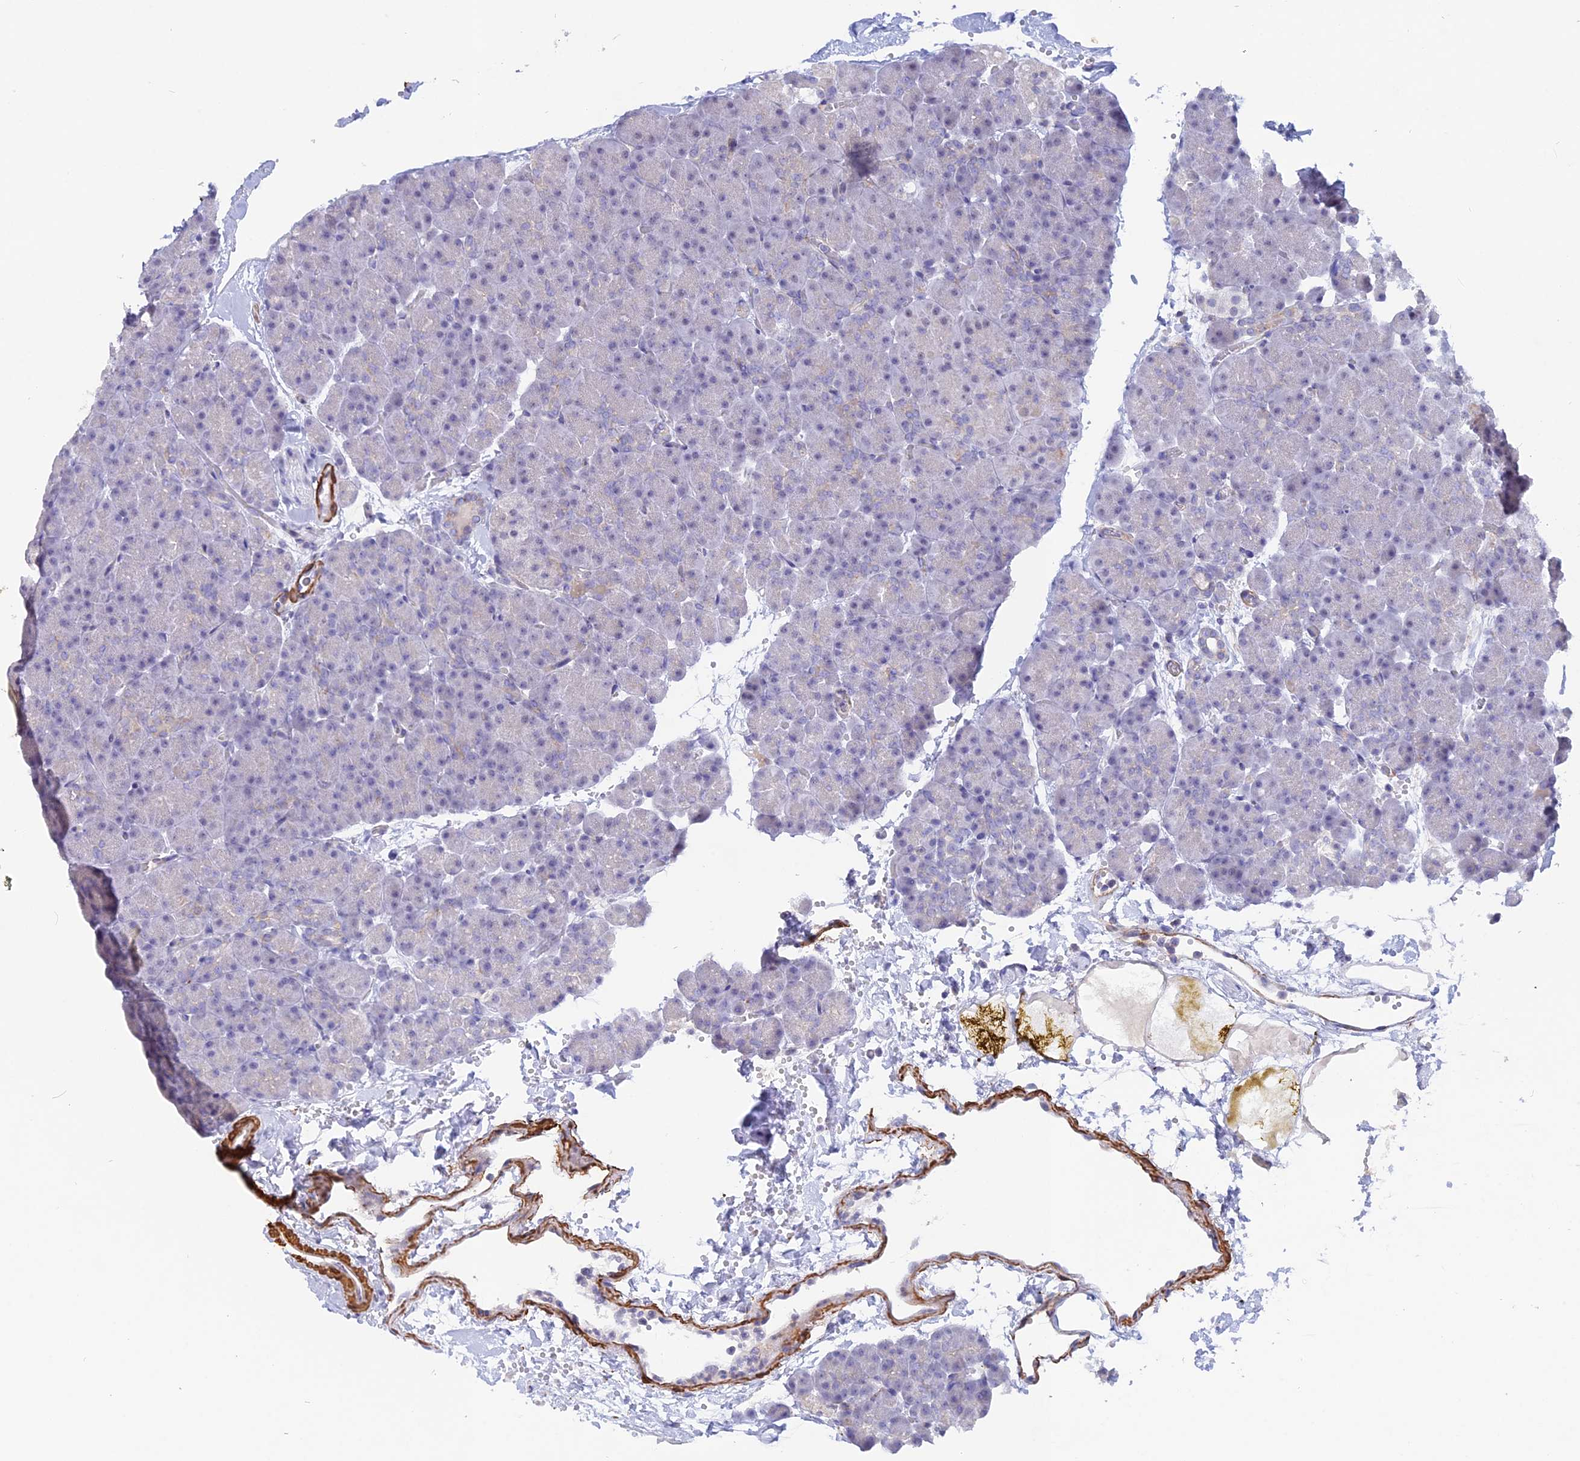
{"staining": {"intensity": "negative", "quantity": "none", "location": "none"}, "tissue": "pancreas", "cell_type": "Exocrine glandular cells", "image_type": "normal", "snomed": [{"axis": "morphology", "description": "Normal tissue, NOS"}, {"axis": "topography", "description": "Pancreas"}], "caption": "A high-resolution image shows immunohistochemistry staining of unremarkable pancreas, which reveals no significant staining in exocrine glandular cells.", "gene": "CCDC154", "patient": {"sex": "male", "age": 36}}